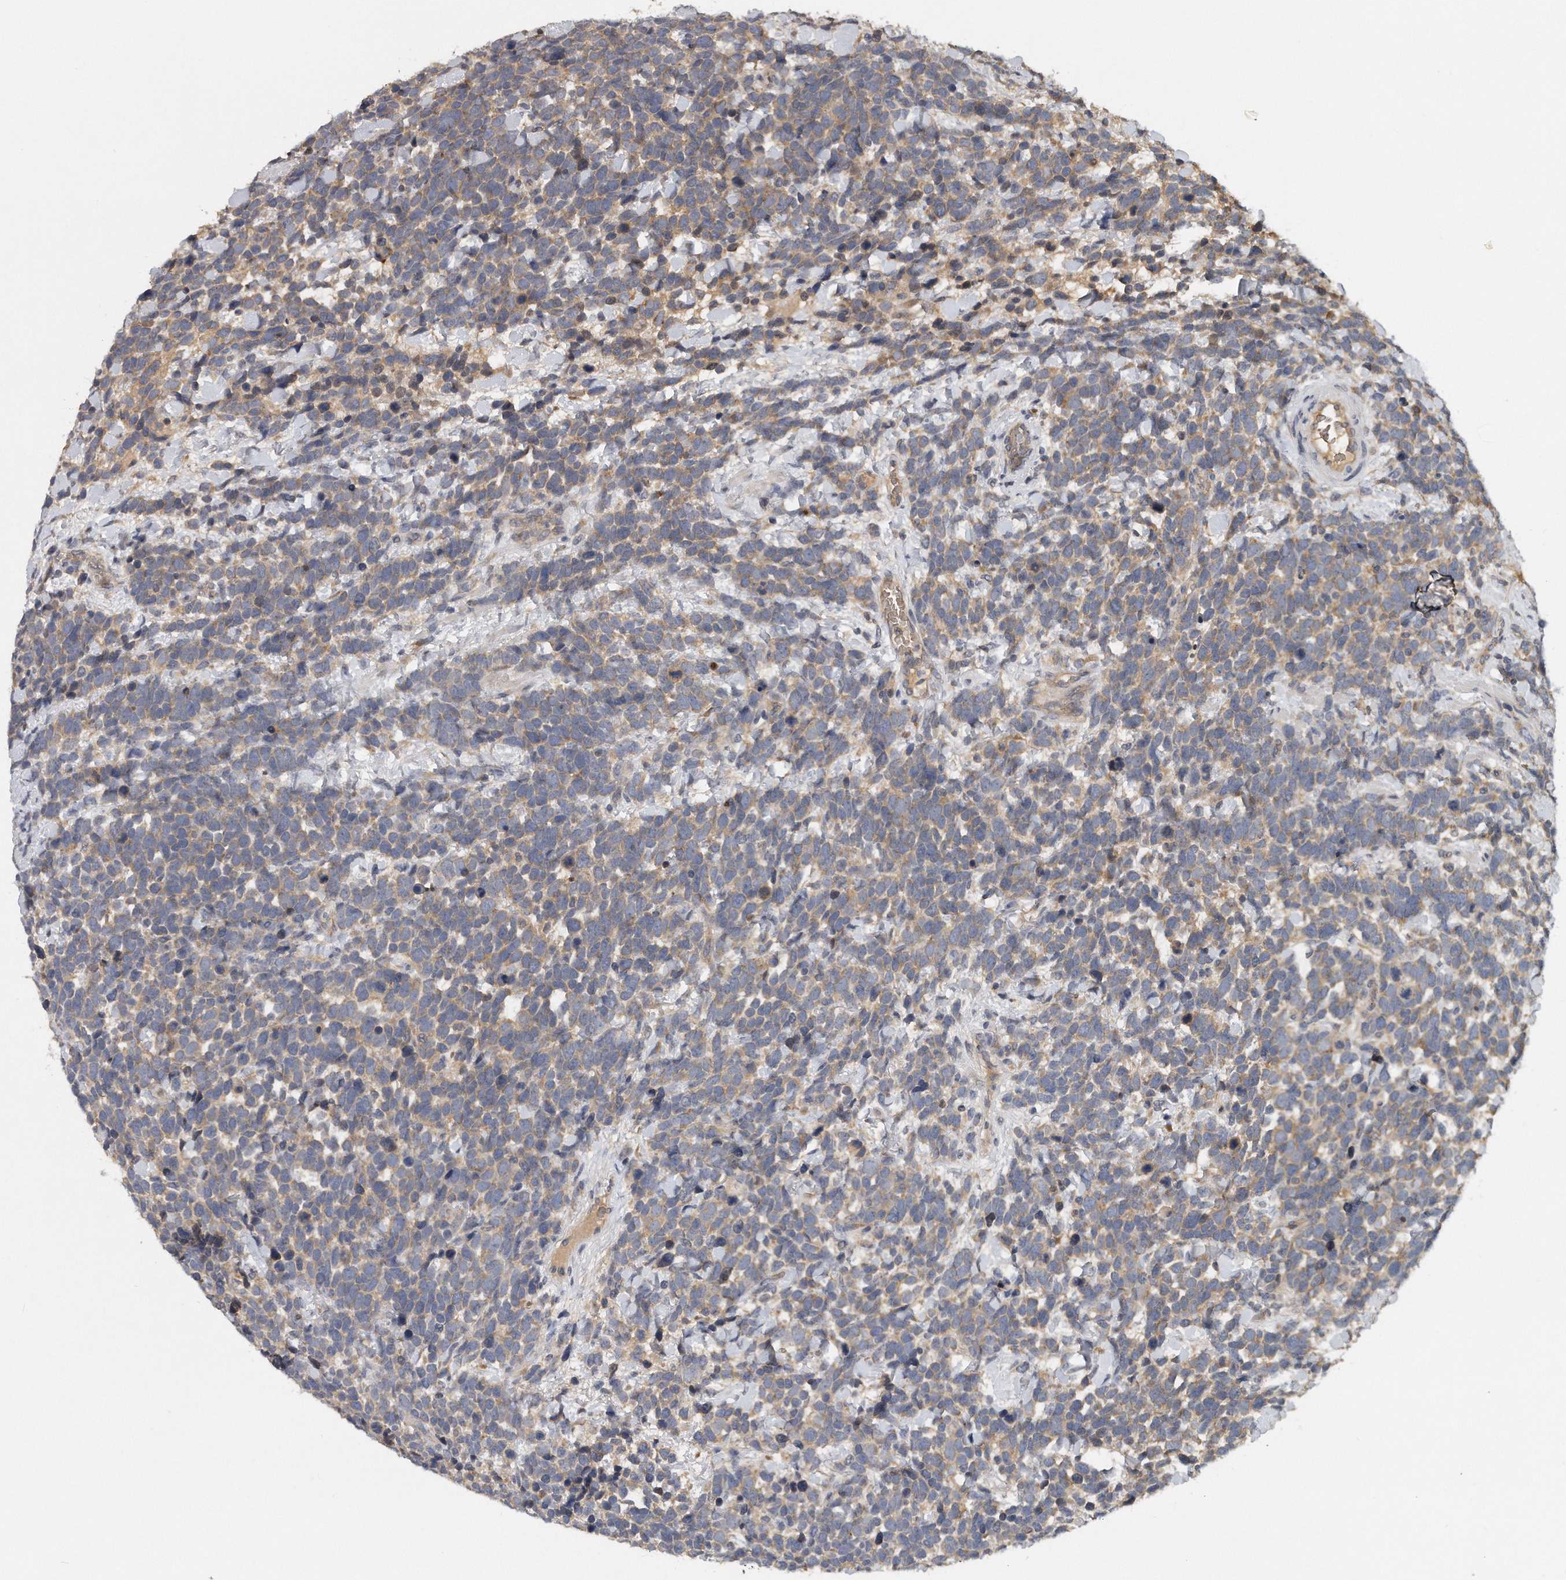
{"staining": {"intensity": "weak", "quantity": ">75%", "location": "cytoplasmic/membranous"}, "tissue": "urothelial cancer", "cell_type": "Tumor cells", "image_type": "cancer", "snomed": [{"axis": "morphology", "description": "Urothelial carcinoma, High grade"}, {"axis": "topography", "description": "Urinary bladder"}], "caption": "Approximately >75% of tumor cells in human urothelial carcinoma (high-grade) exhibit weak cytoplasmic/membranous protein expression as visualized by brown immunohistochemical staining.", "gene": "TRAPPC14", "patient": {"sex": "female", "age": 82}}